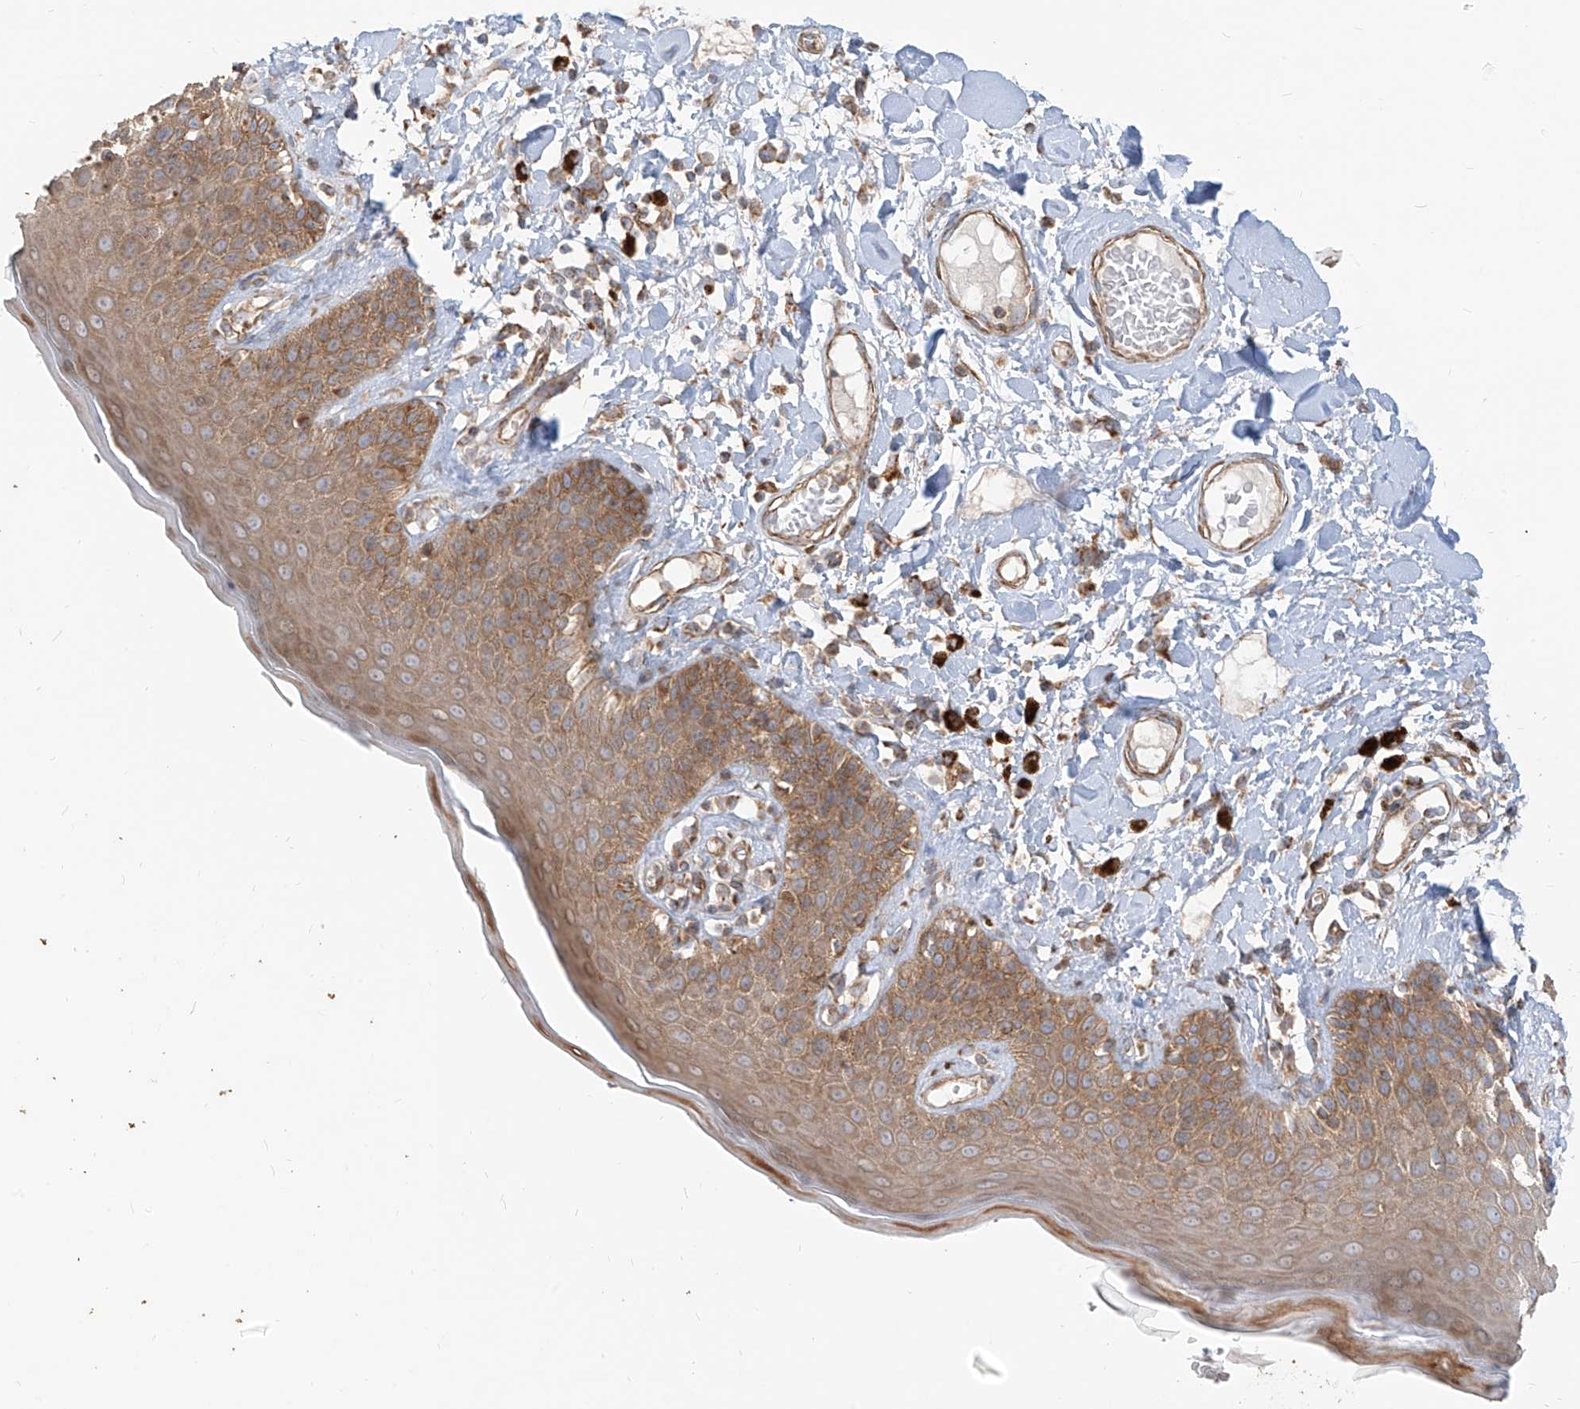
{"staining": {"intensity": "moderate", "quantity": ">75%", "location": "cytoplasmic/membranous"}, "tissue": "skin", "cell_type": "Epidermal cells", "image_type": "normal", "snomed": [{"axis": "morphology", "description": "Normal tissue, NOS"}, {"axis": "topography", "description": "Anal"}], "caption": "This photomicrograph demonstrates IHC staining of normal skin, with medium moderate cytoplasmic/membranous expression in approximately >75% of epidermal cells.", "gene": "PLCL1", "patient": {"sex": "female", "age": 78}}